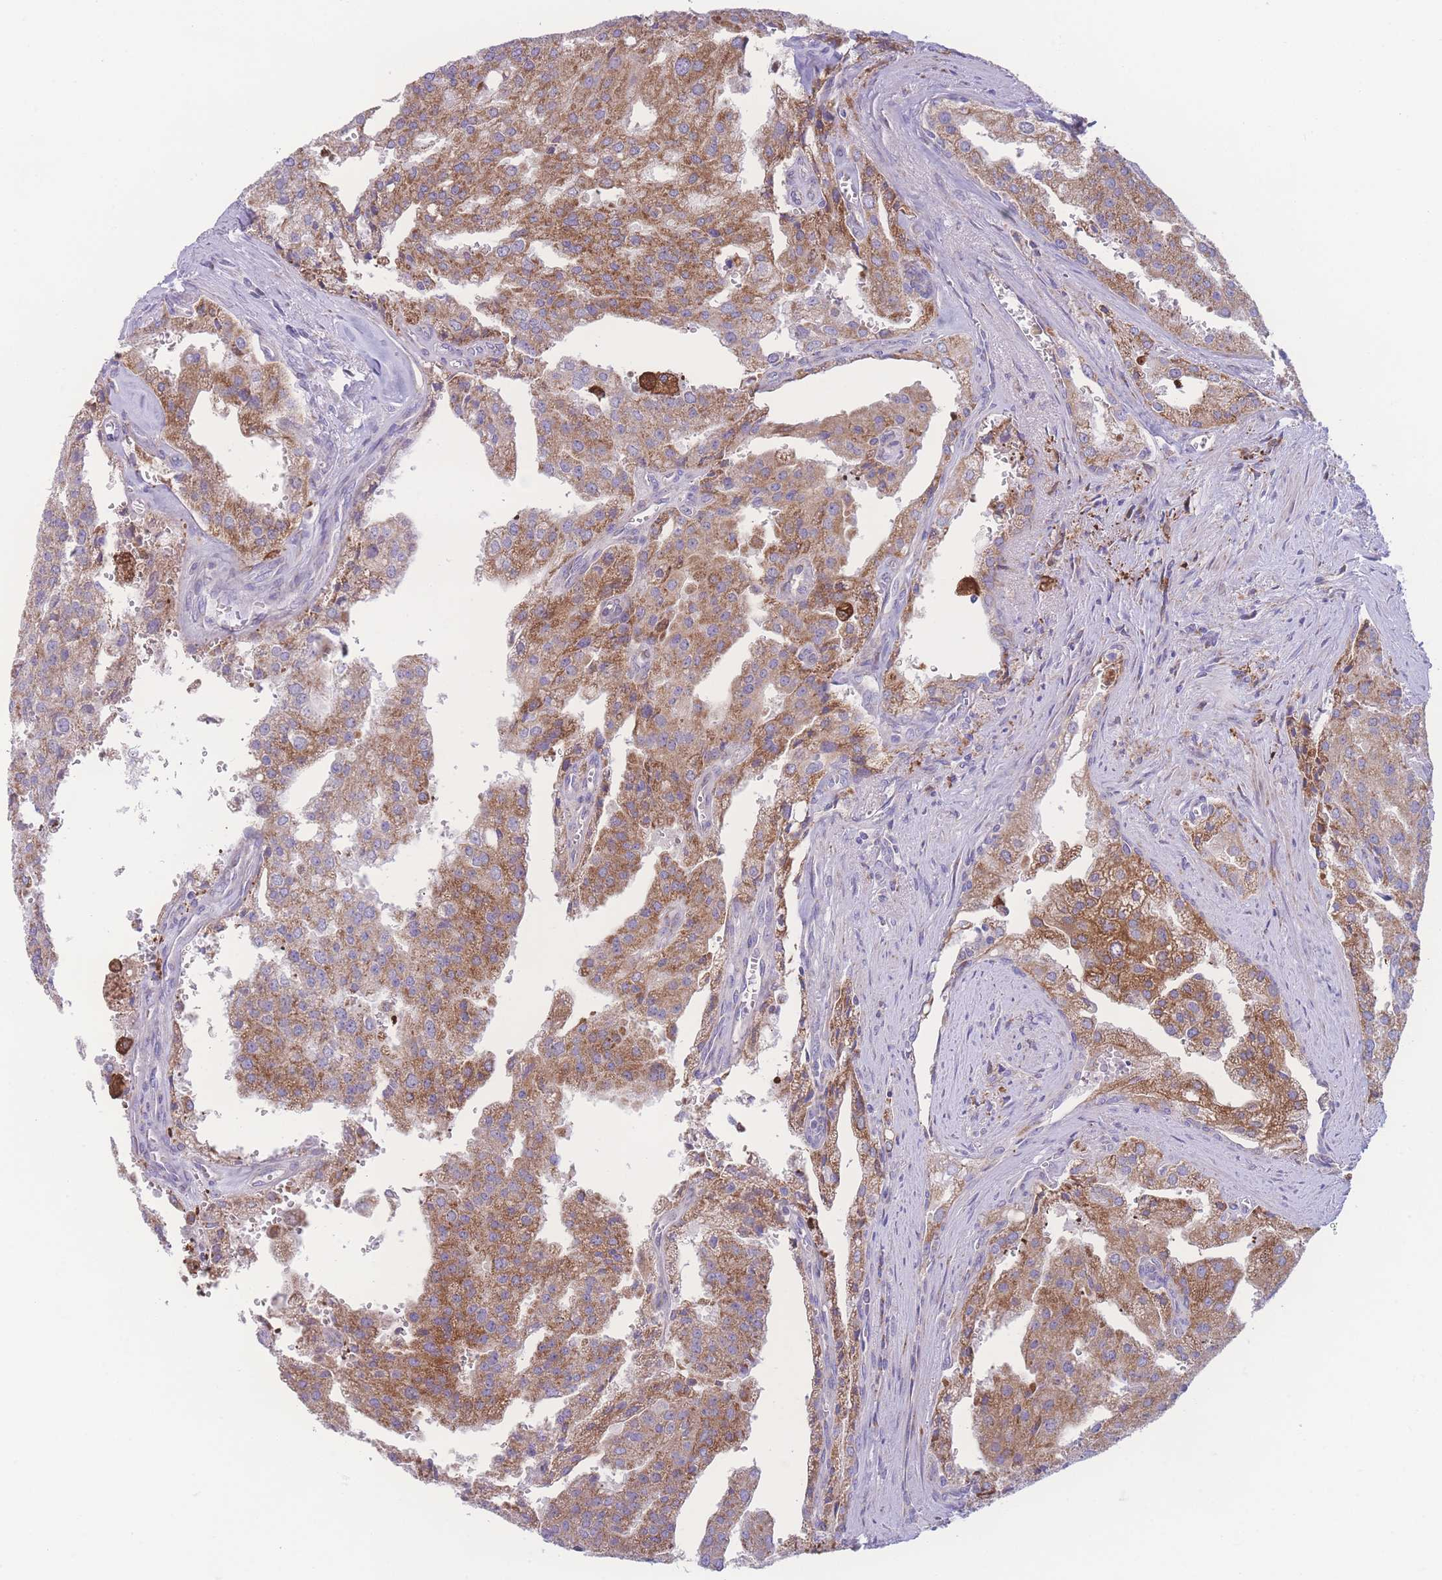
{"staining": {"intensity": "moderate", "quantity": ">75%", "location": "cytoplasmic/membranous"}, "tissue": "prostate cancer", "cell_type": "Tumor cells", "image_type": "cancer", "snomed": [{"axis": "morphology", "description": "Adenocarcinoma, High grade"}, {"axis": "topography", "description": "Prostate"}], "caption": "Human adenocarcinoma (high-grade) (prostate) stained with a protein marker exhibits moderate staining in tumor cells.", "gene": "NBEAL1", "patient": {"sex": "male", "age": 68}}